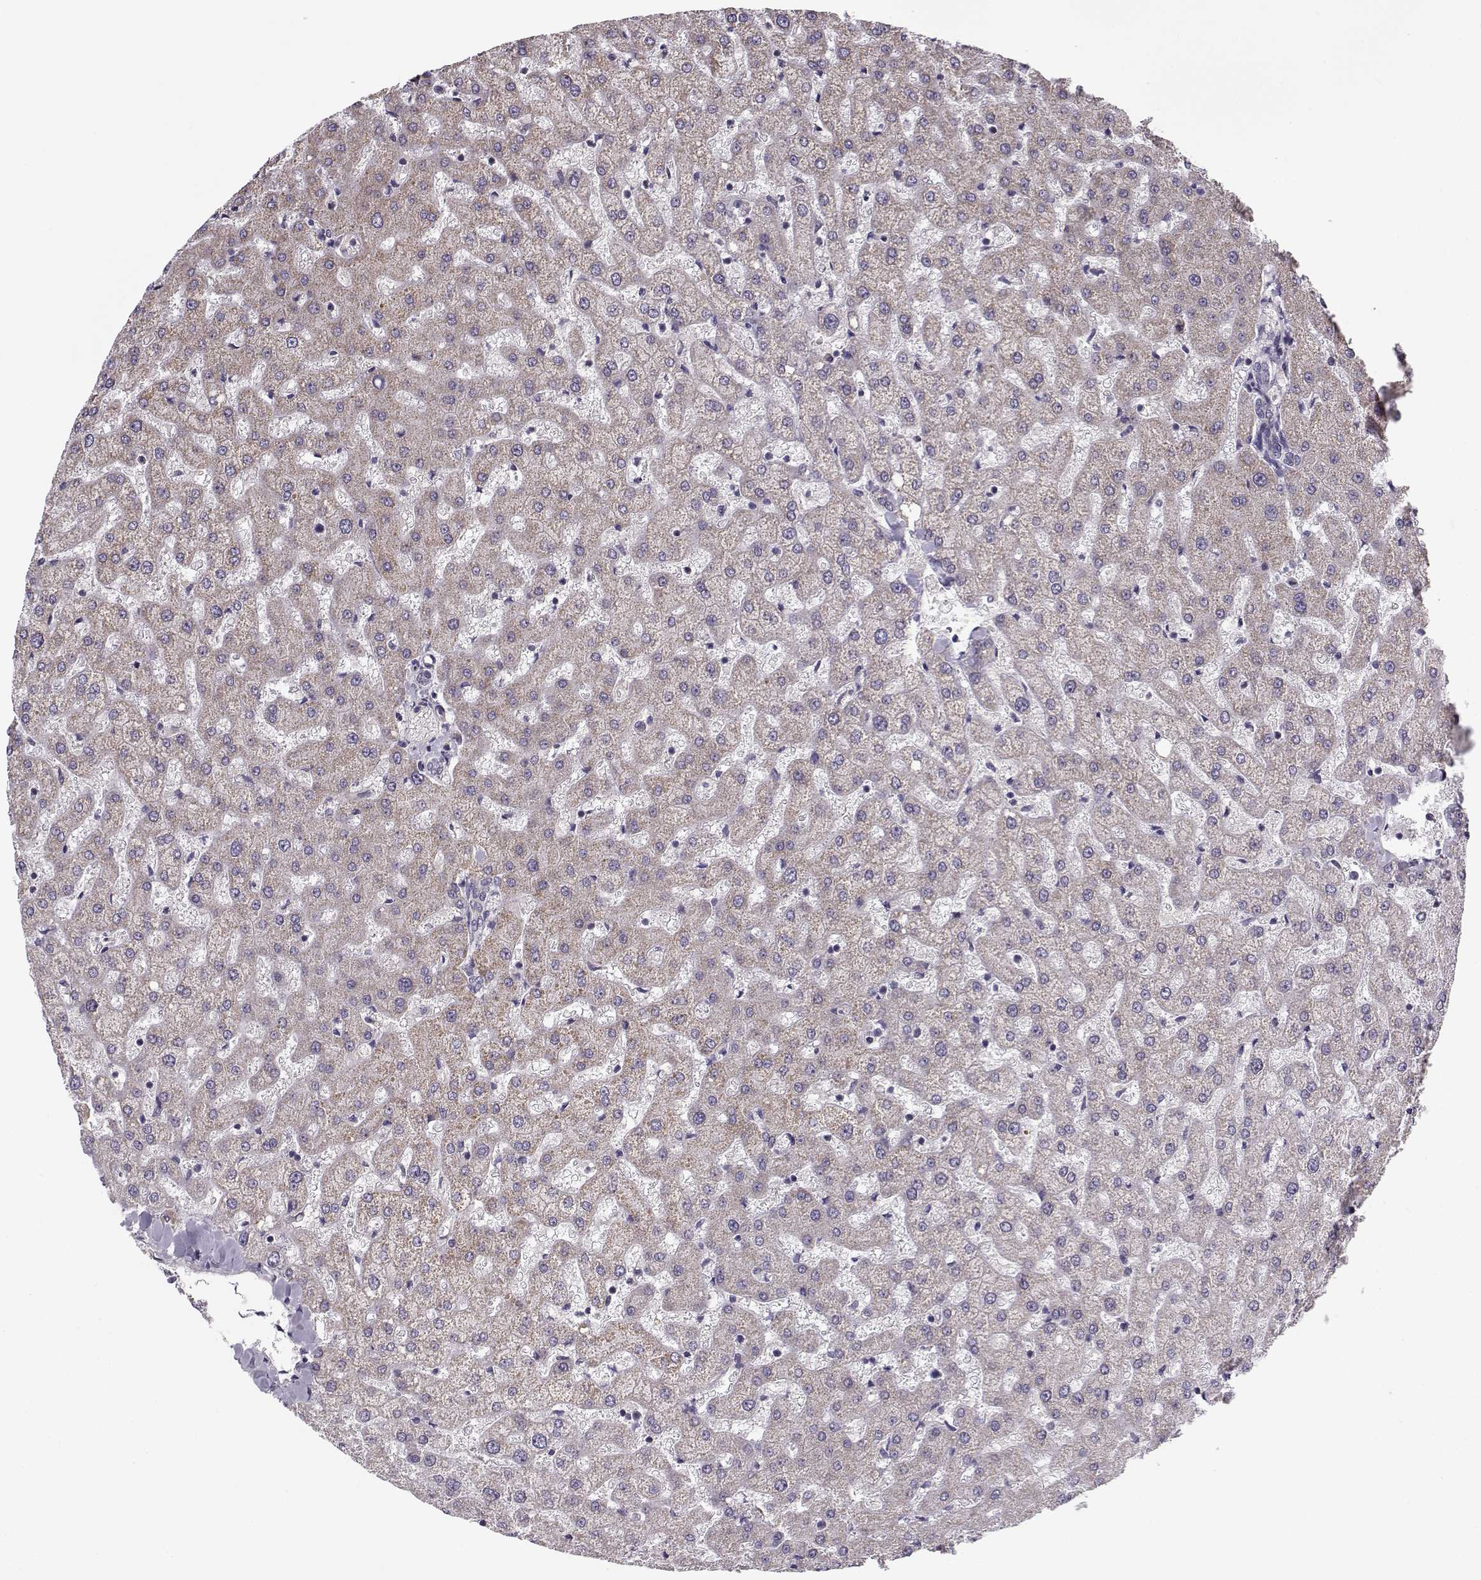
{"staining": {"intensity": "negative", "quantity": "none", "location": "none"}, "tissue": "liver", "cell_type": "Cholangiocytes", "image_type": "normal", "snomed": [{"axis": "morphology", "description": "Normal tissue, NOS"}, {"axis": "topography", "description": "Liver"}], "caption": "IHC of benign liver demonstrates no positivity in cholangiocytes.", "gene": "SLC4A5", "patient": {"sex": "female", "age": 50}}